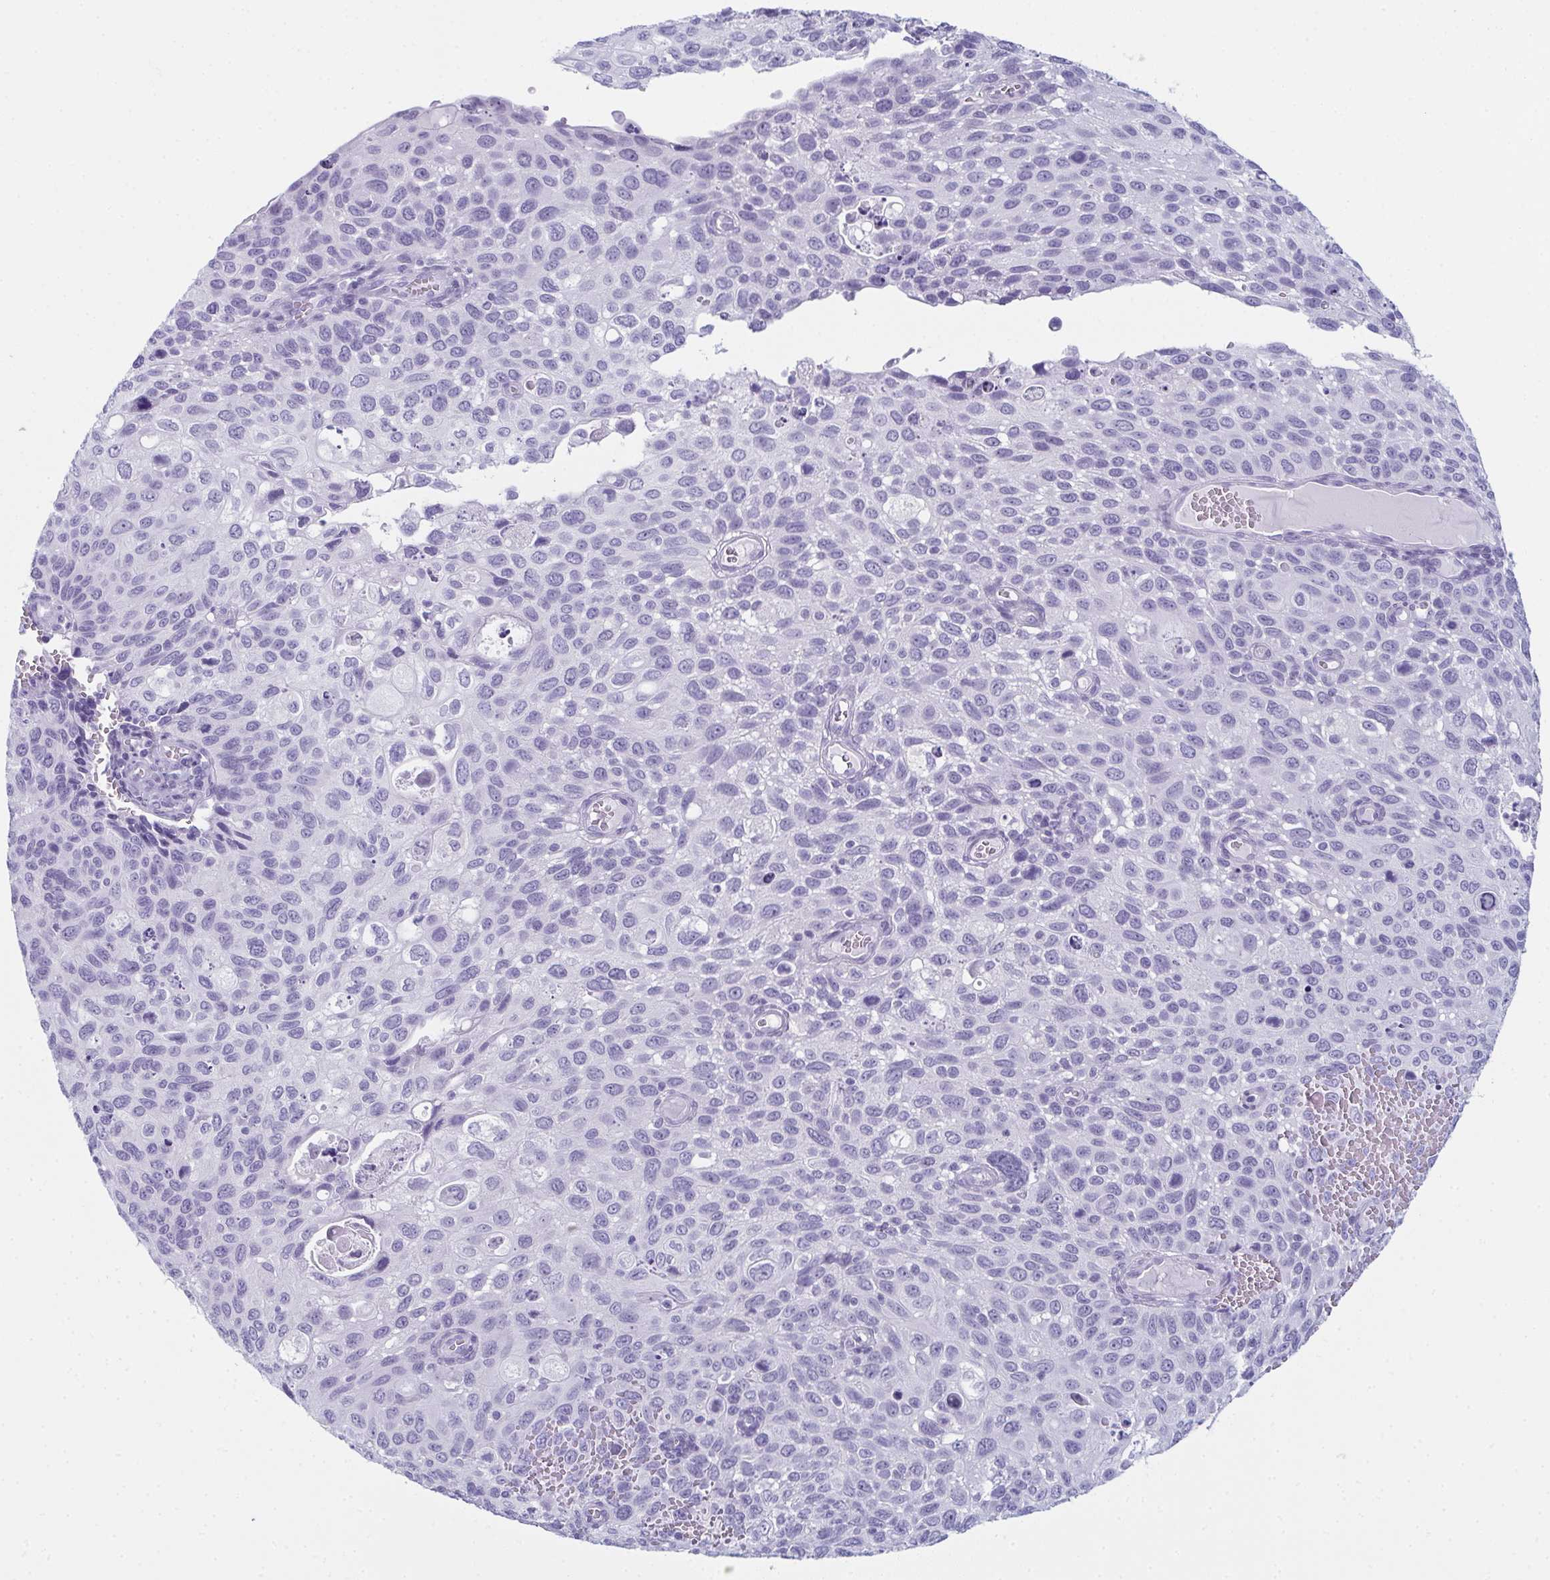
{"staining": {"intensity": "negative", "quantity": "none", "location": "none"}, "tissue": "cervical cancer", "cell_type": "Tumor cells", "image_type": "cancer", "snomed": [{"axis": "morphology", "description": "Squamous cell carcinoma, NOS"}, {"axis": "topography", "description": "Cervix"}], "caption": "Histopathology image shows no protein positivity in tumor cells of cervical cancer tissue.", "gene": "ENKUR", "patient": {"sex": "female", "age": 70}}